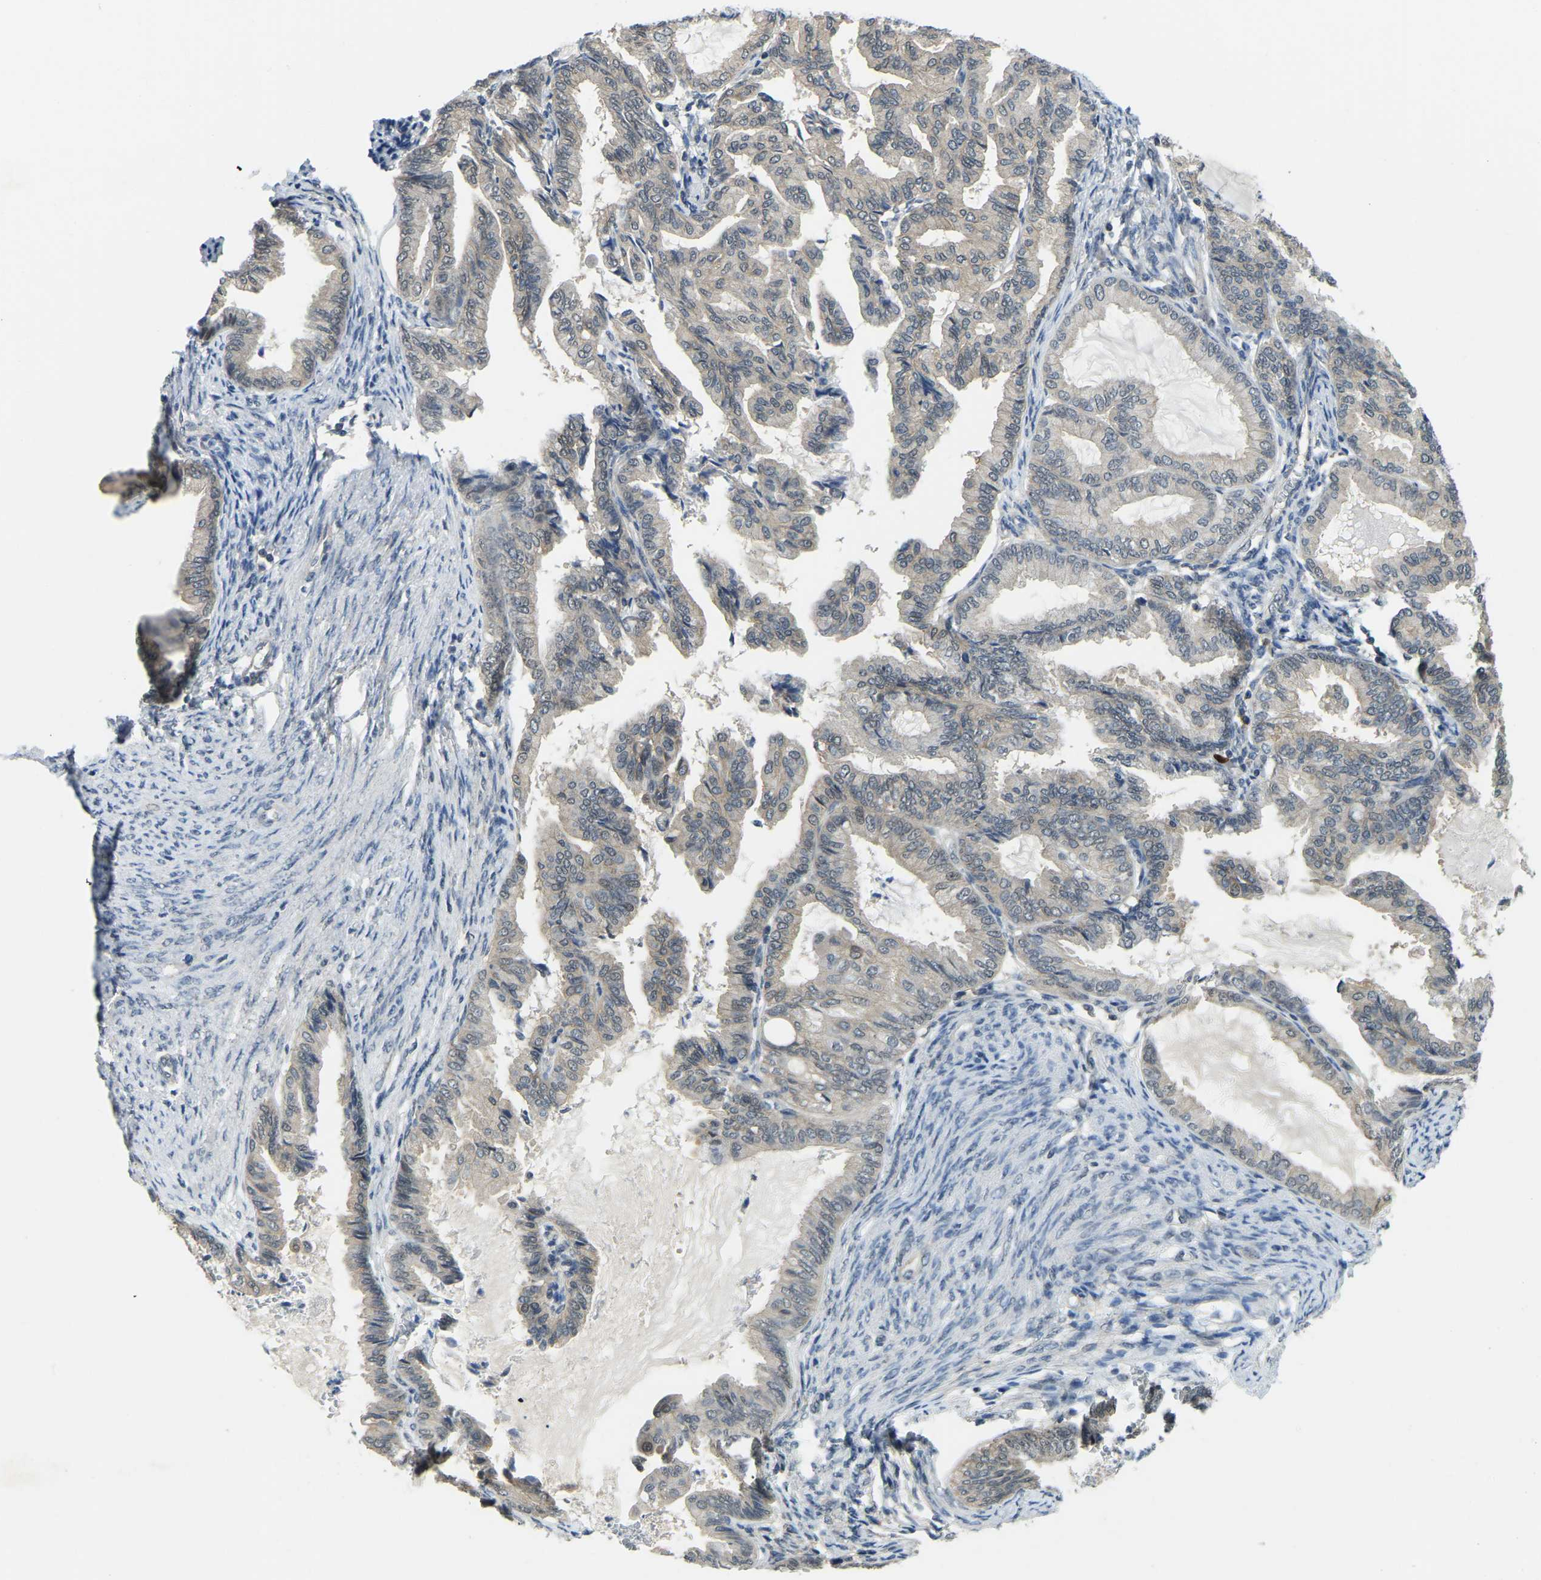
{"staining": {"intensity": "weak", "quantity": "<25%", "location": "cytoplasmic/membranous"}, "tissue": "endometrial cancer", "cell_type": "Tumor cells", "image_type": "cancer", "snomed": [{"axis": "morphology", "description": "Adenocarcinoma, NOS"}, {"axis": "topography", "description": "Endometrium"}], "caption": "IHC image of neoplastic tissue: adenocarcinoma (endometrial) stained with DAB (3,3'-diaminobenzidine) exhibits no significant protein positivity in tumor cells.", "gene": "AHNAK", "patient": {"sex": "female", "age": 86}}